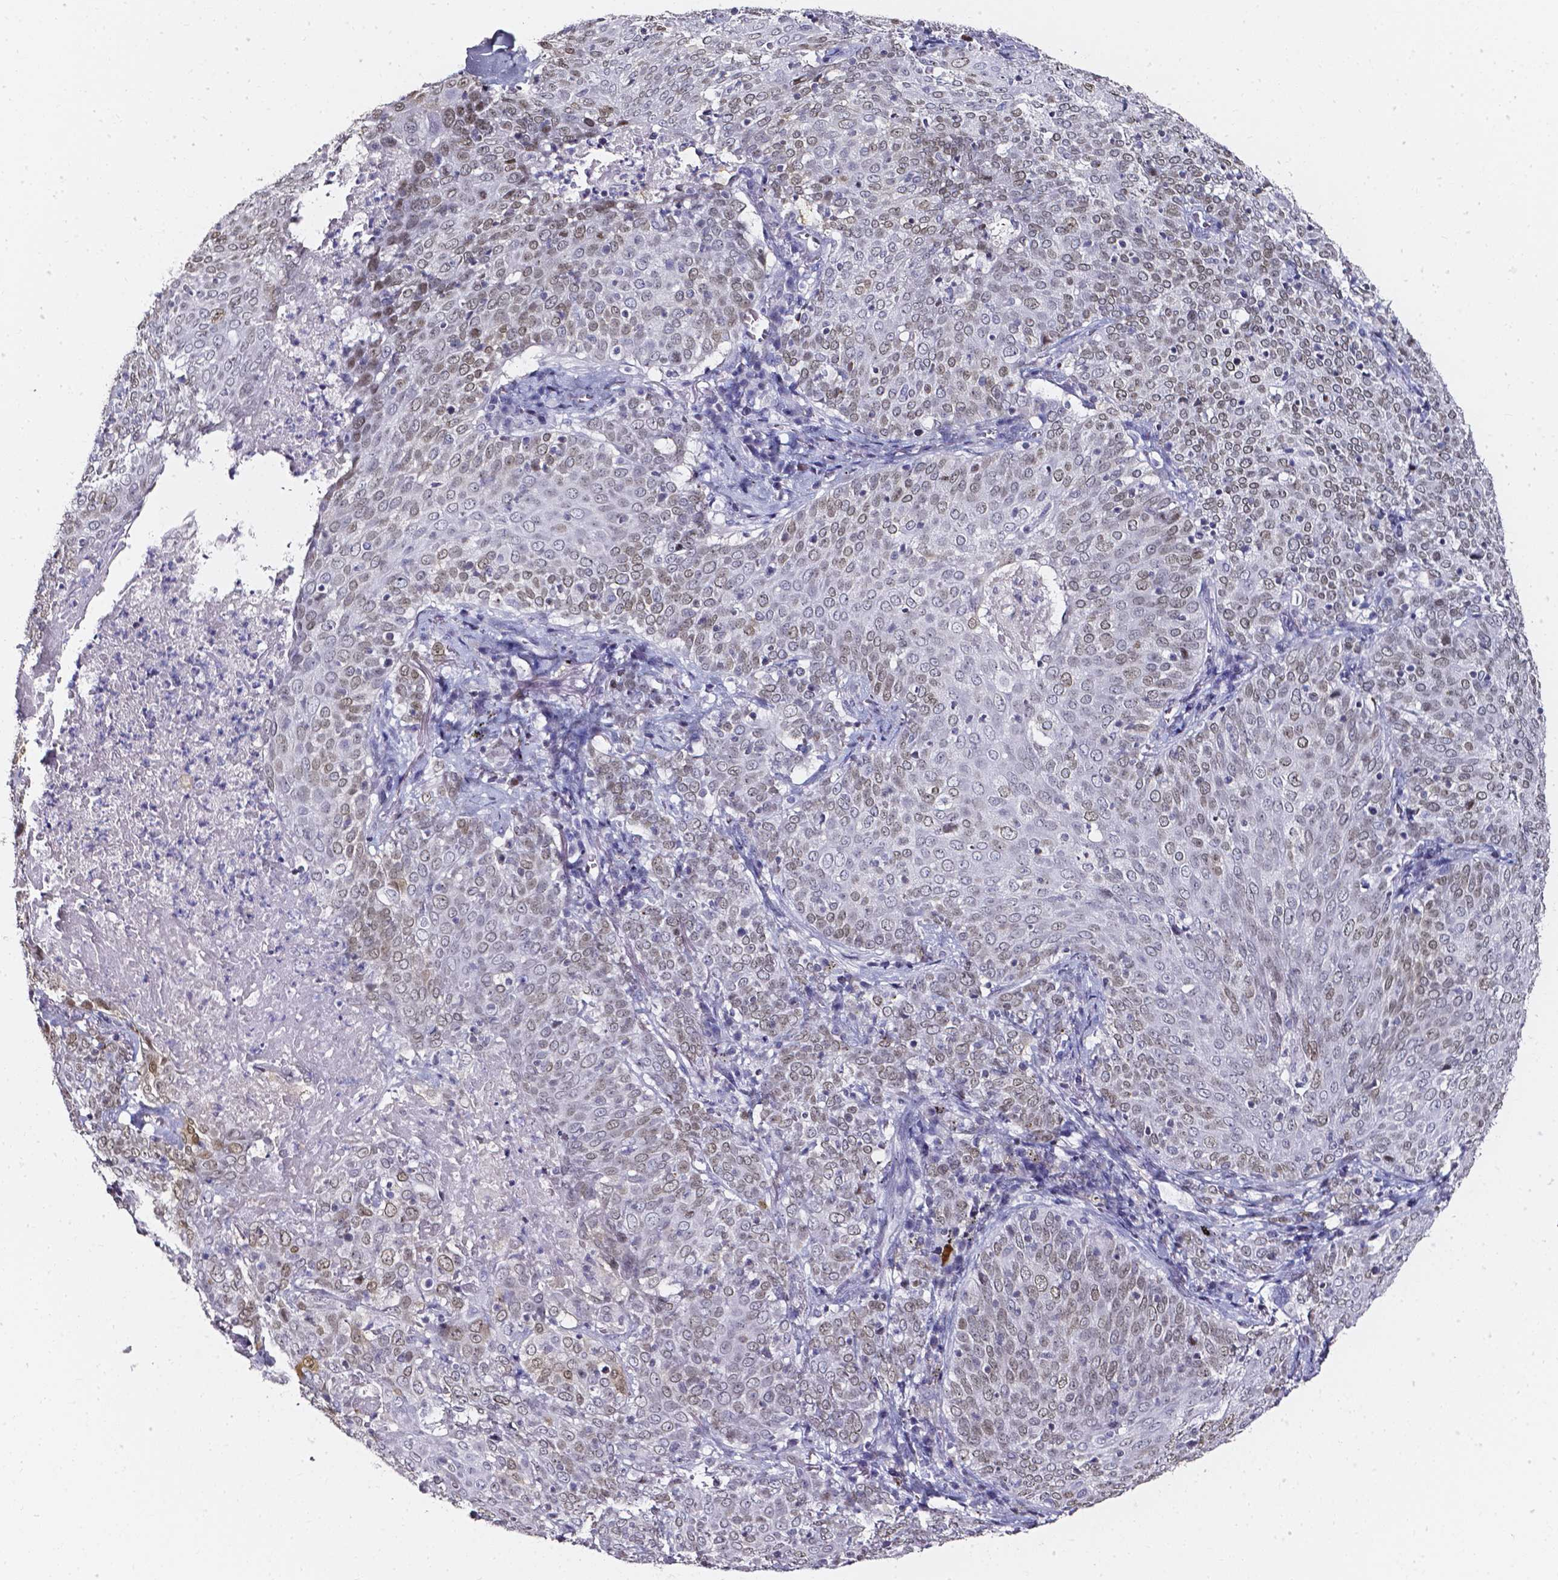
{"staining": {"intensity": "weak", "quantity": "25%-75%", "location": "cytoplasmic/membranous,nuclear"}, "tissue": "lung cancer", "cell_type": "Tumor cells", "image_type": "cancer", "snomed": [{"axis": "morphology", "description": "Squamous cell carcinoma, NOS"}, {"axis": "topography", "description": "Lung"}], "caption": "Immunohistochemical staining of lung squamous cell carcinoma demonstrates low levels of weak cytoplasmic/membranous and nuclear protein staining in approximately 25%-75% of tumor cells.", "gene": "AKR1B10", "patient": {"sex": "male", "age": 82}}